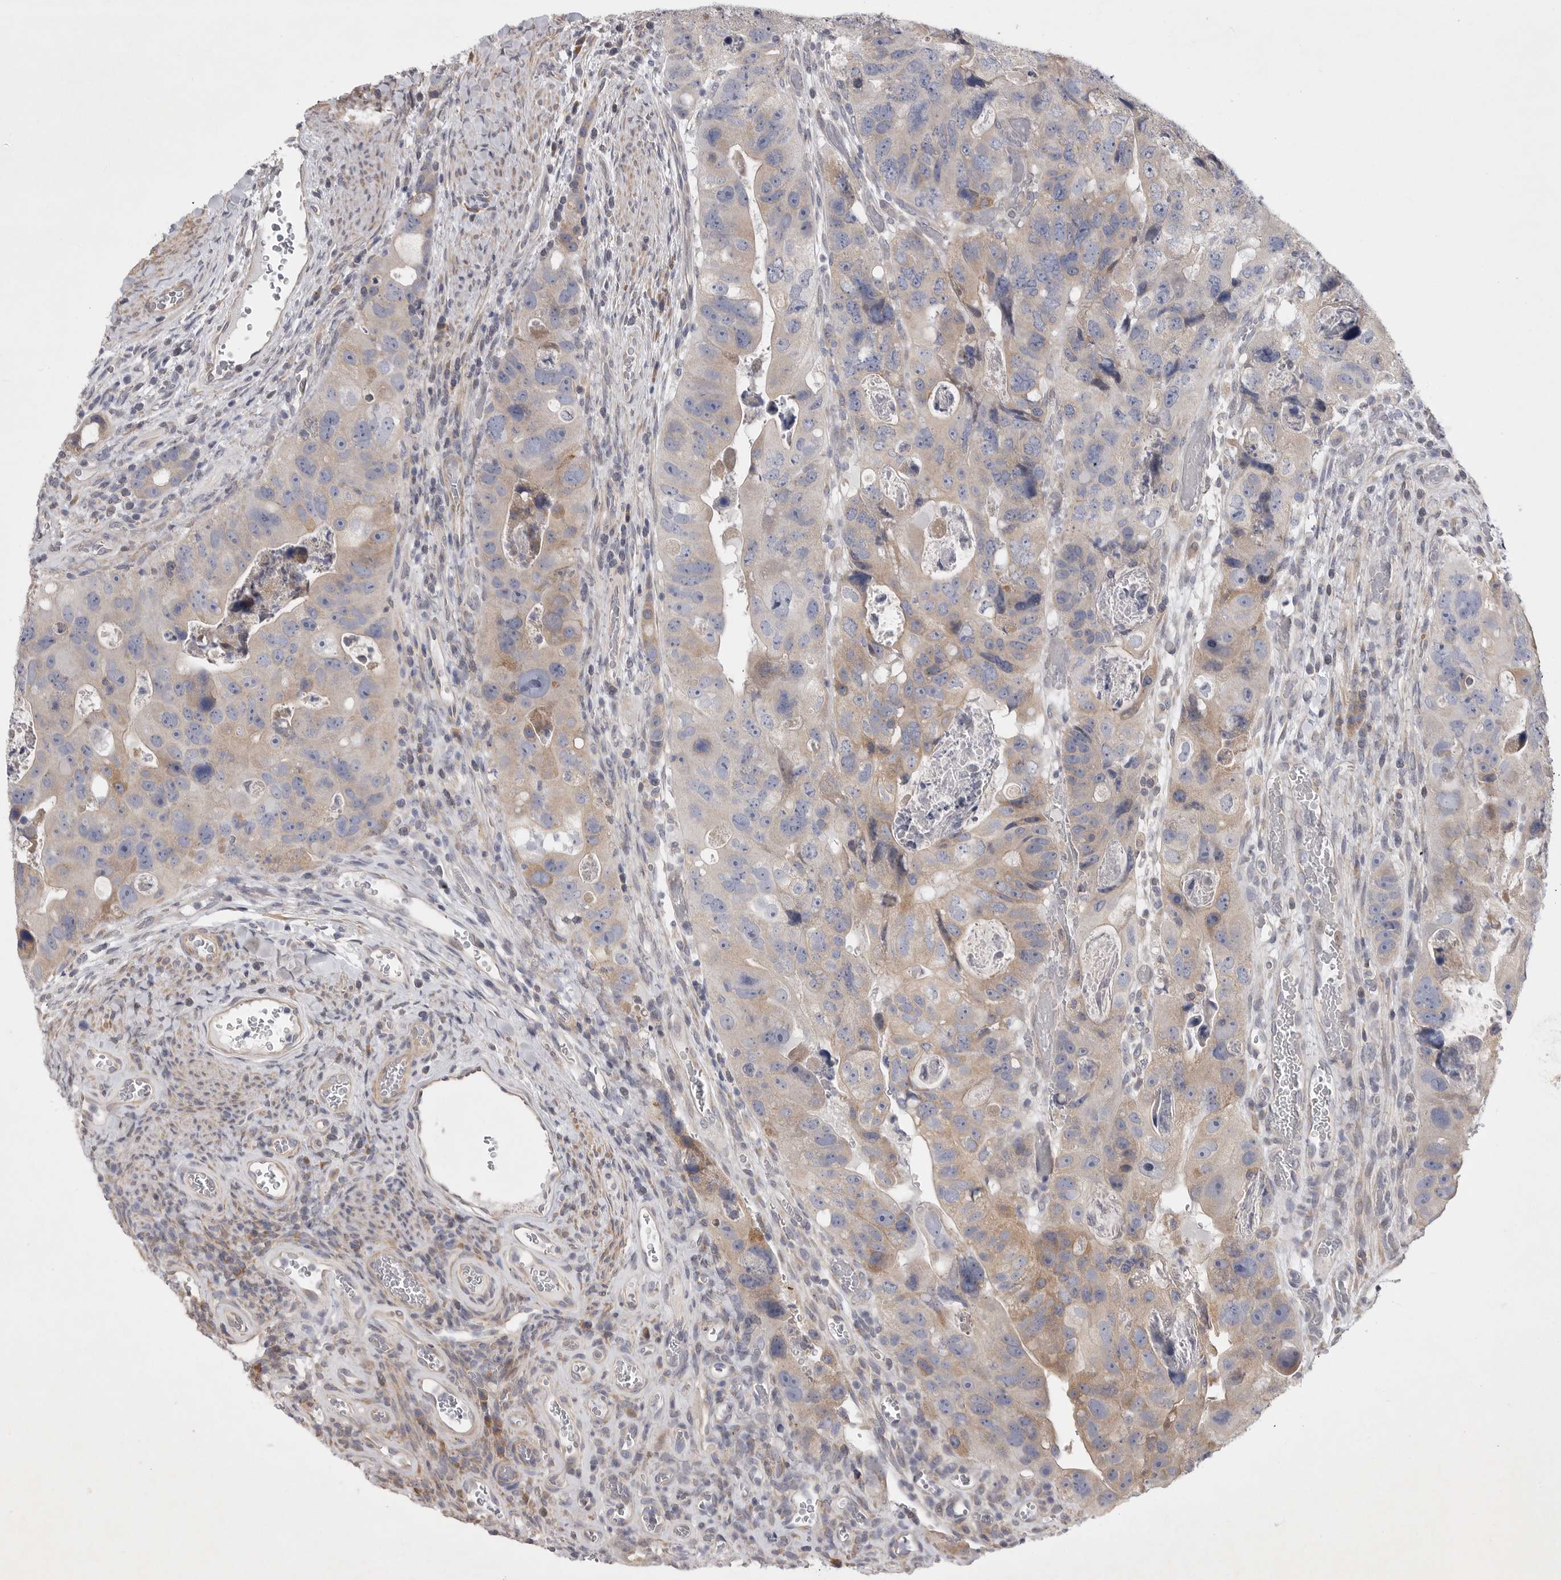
{"staining": {"intensity": "moderate", "quantity": "<25%", "location": "cytoplasmic/membranous"}, "tissue": "colorectal cancer", "cell_type": "Tumor cells", "image_type": "cancer", "snomed": [{"axis": "morphology", "description": "Adenocarcinoma, NOS"}, {"axis": "topography", "description": "Rectum"}], "caption": "The micrograph exhibits immunohistochemical staining of colorectal cancer (adenocarcinoma). There is moderate cytoplasmic/membranous staining is present in about <25% of tumor cells. (IHC, brightfield microscopy, high magnification).", "gene": "EDEM3", "patient": {"sex": "male", "age": 59}}